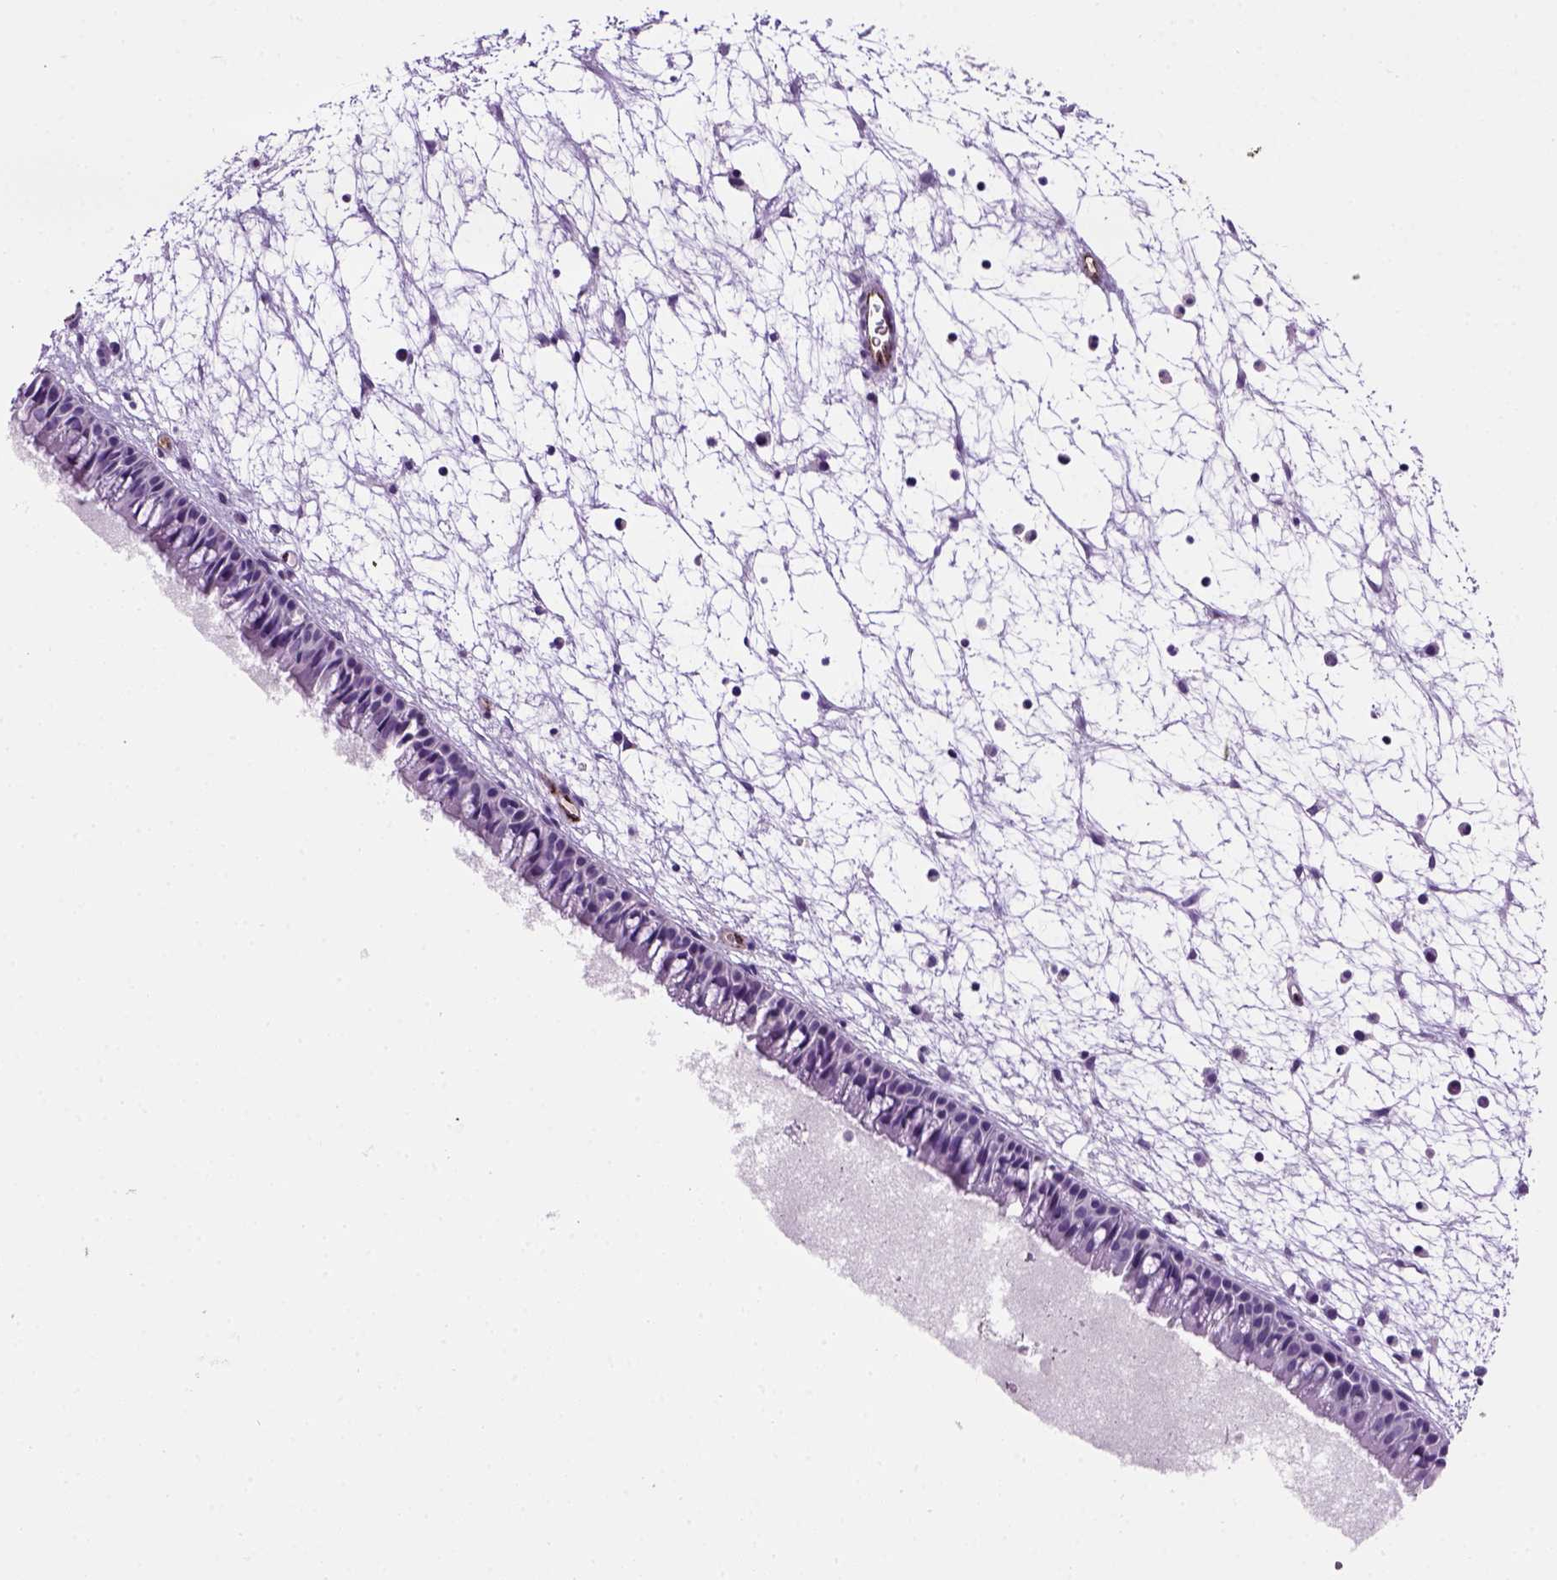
{"staining": {"intensity": "negative", "quantity": "none", "location": "none"}, "tissue": "nasopharynx", "cell_type": "Respiratory epithelial cells", "image_type": "normal", "snomed": [{"axis": "morphology", "description": "Normal tissue, NOS"}, {"axis": "topography", "description": "Nasopharynx"}], "caption": "Protein analysis of unremarkable nasopharynx displays no significant expression in respiratory epithelial cells. (DAB (3,3'-diaminobenzidine) IHC with hematoxylin counter stain).", "gene": "VWF", "patient": {"sex": "male", "age": 61}}